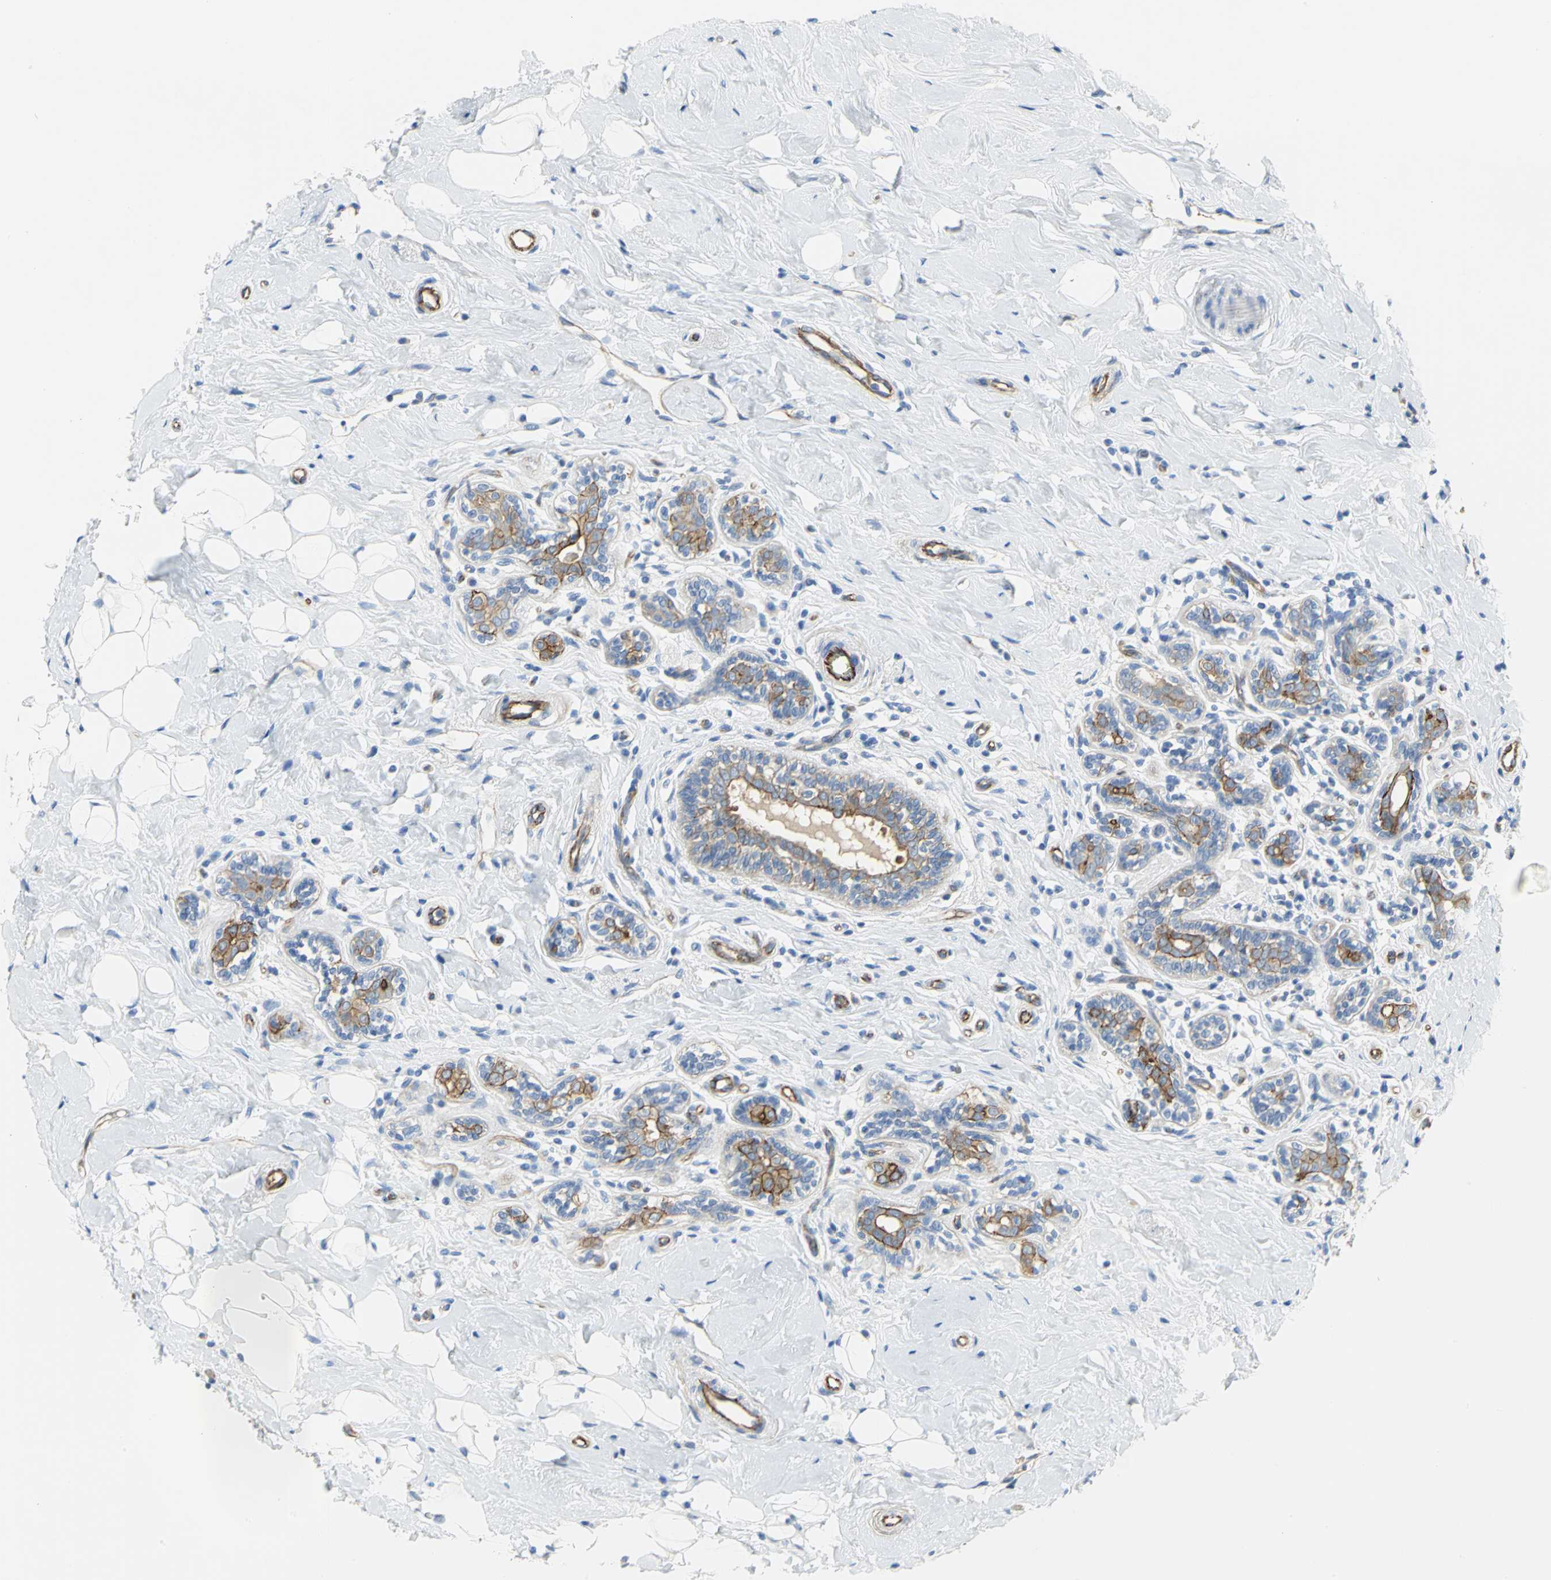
{"staining": {"intensity": "moderate", "quantity": ">75%", "location": "cytoplasmic/membranous"}, "tissue": "breast cancer", "cell_type": "Tumor cells", "image_type": "cancer", "snomed": [{"axis": "morphology", "description": "Normal tissue, NOS"}, {"axis": "morphology", "description": "Lobular carcinoma"}, {"axis": "topography", "description": "Breast"}], "caption": "An image showing moderate cytoplasmic/membranous positivity in approximately >75% of tumor cells in breast lobular carcinoma, as visualized by brown immunohistochemical staining.", "gene": "FLNB", "patient": {"sex": "female", "age": 47}}